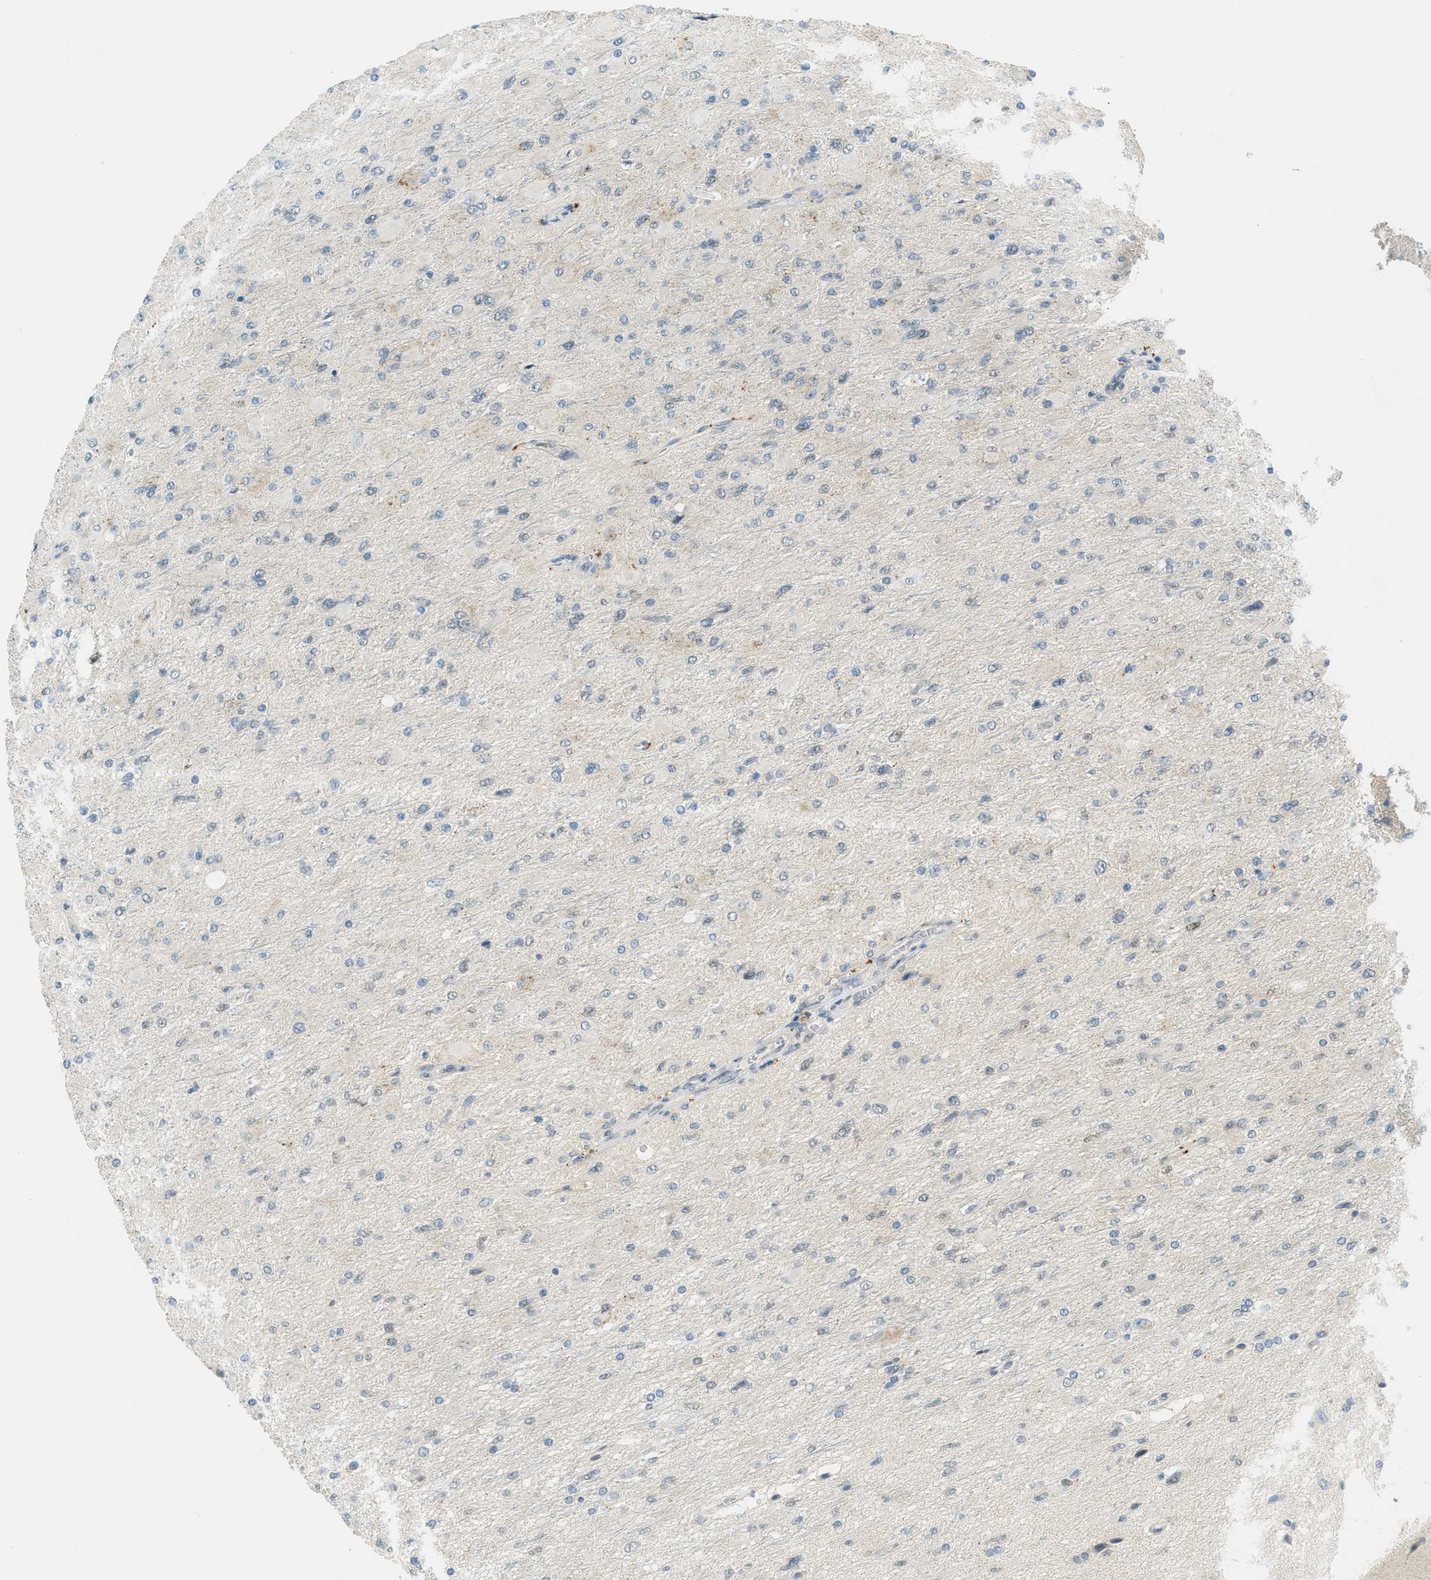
{"staining": {"intensity": "negative", "quantity": "none", "location": "none"}, "tissue": "glioma", "cell_type": "Tumor cells", "image_type": "cancer", "snomed": [{"axis": "morphology", "description": "Glioma, malignant, High grade"}, {"axis": "topography", "description": "Cerebral cortex"}], "caption": "There is no significant expression in tumor cells of glioma.", "gene": "TCF3", "patient": {"sex": "female", "age": 36}}